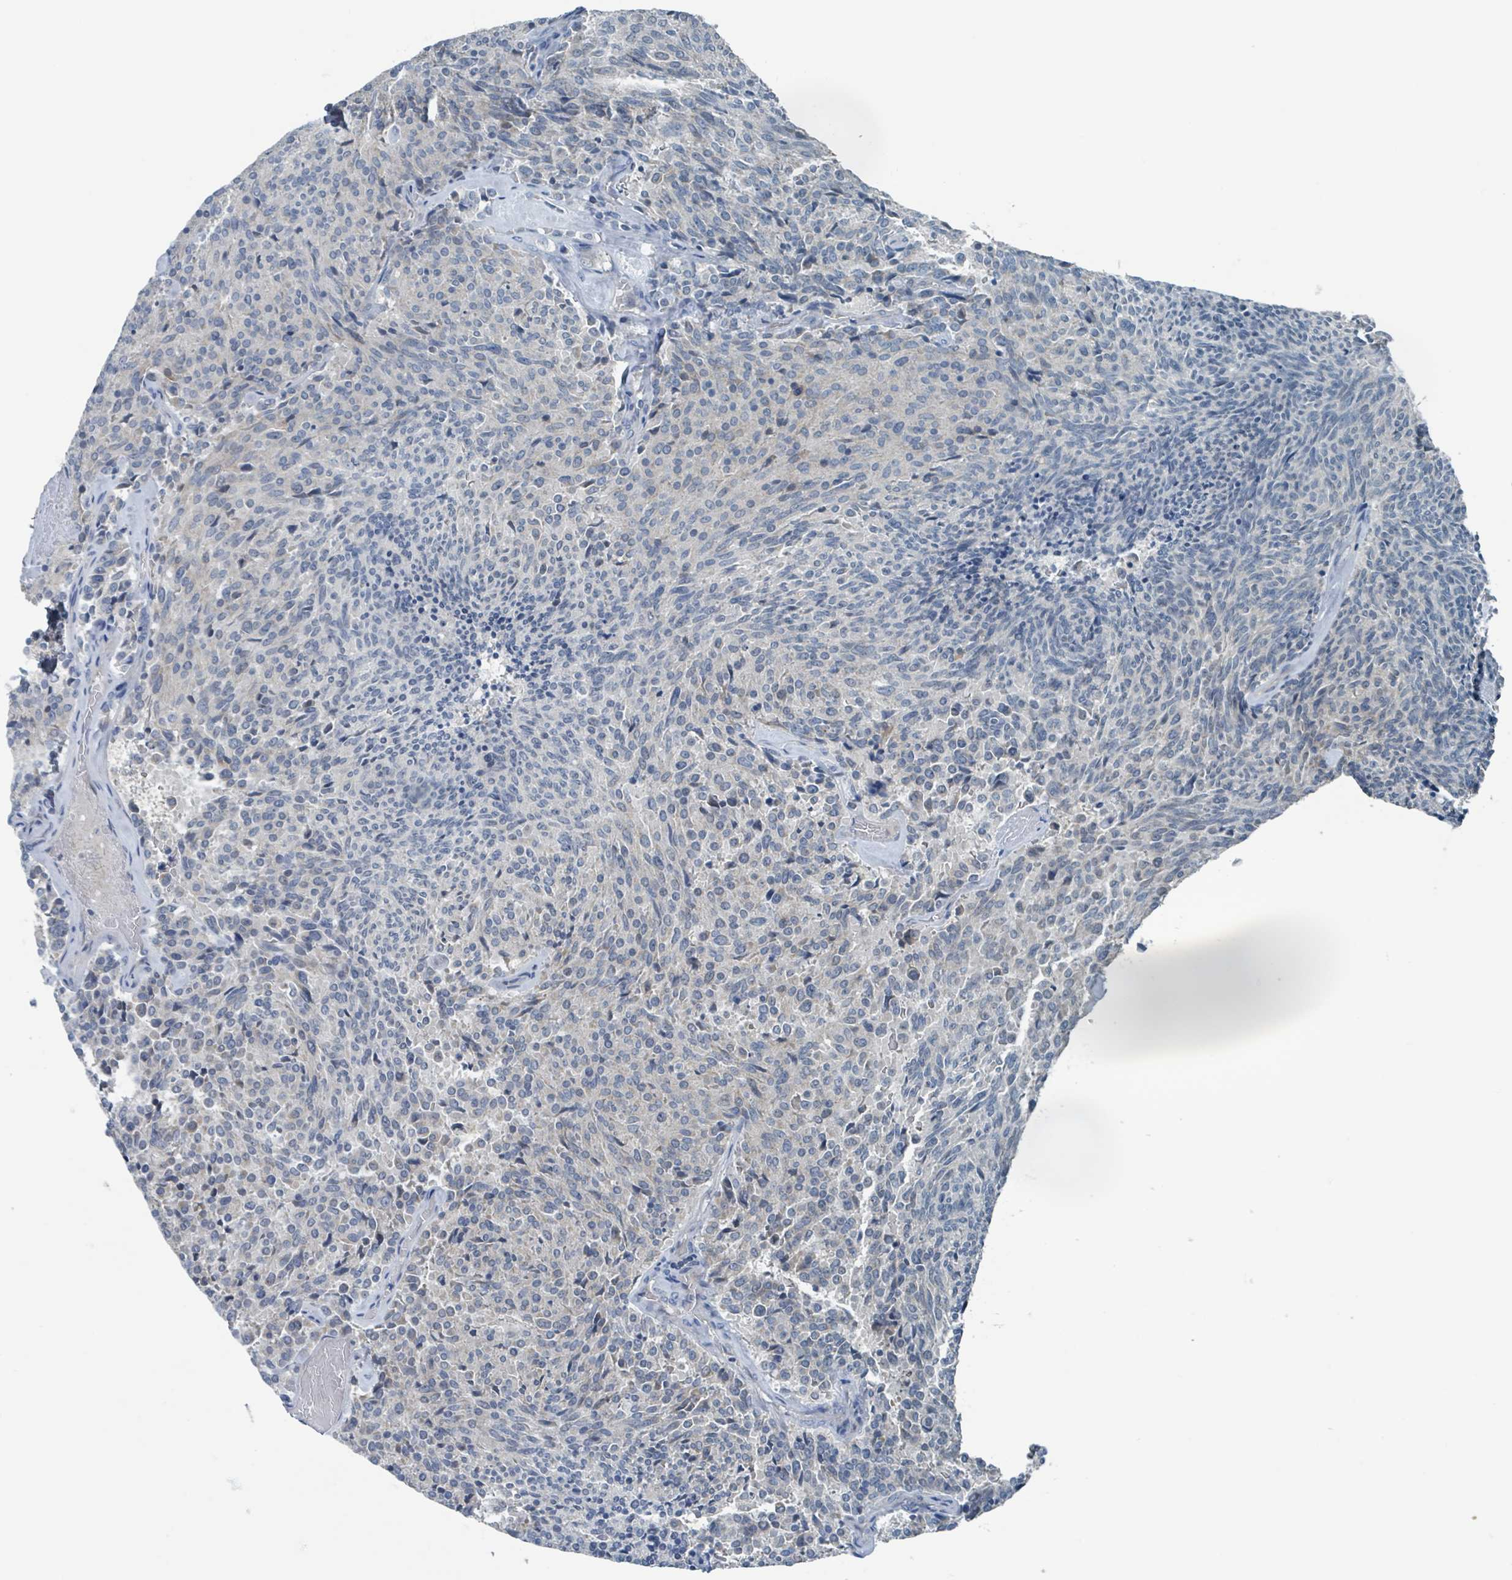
{"staining": {"intensity": "negative", "quantity": "none", "location": "none"}, "tissue": "carcinoid", "cell_type": "Tumor cells", "image_type": "cancer", "snomed": [{"axis": "morphology", "description": "Carcinoid, malignant, NOS"}, {"axis": "topography", "description": "Pancreas"}], "caption": "Immunohistochemistry (IHC) micrograph of carcinoid stained for a protein (brown), which demonstrates no staining in tumor cells.", "gene": "ACBD4", "patient": {"sex": "female", "age": 54}}